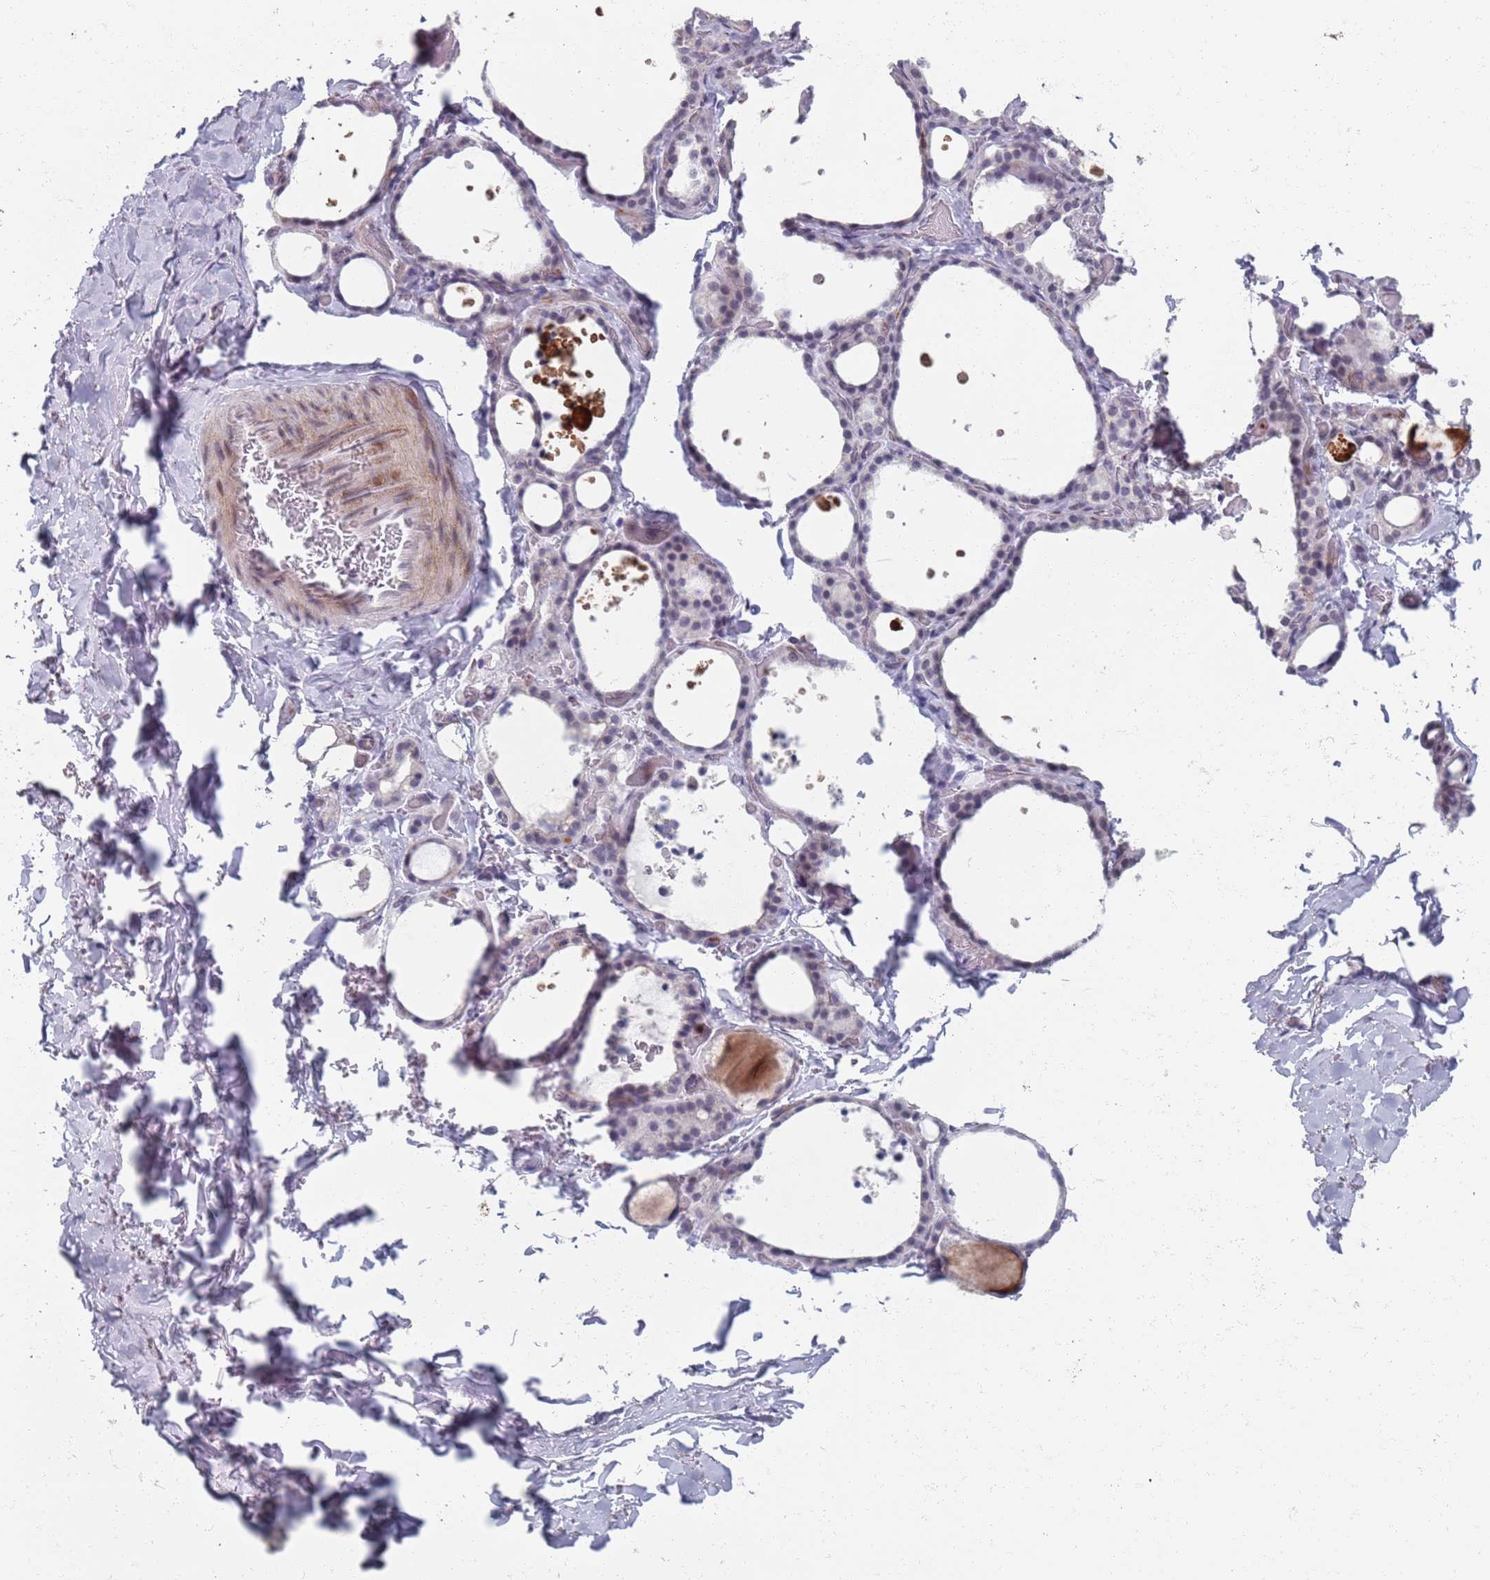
{"staining": {"intensity": "negative", "quantity": "none", "location": "none"}, "tissue": "thyroid gland", "cell_type": "Glandular cells", "image_type": "normal", "snomed": [{"axis": "morphology", "description": "Normal tissue, NOS"}, {"axis": "topography", "description": "Thyroid gland"}], "caption": "Immunohistochemical staining of benign human thyroid gland shows no significant expression in glandular cells. (IHC, brightfield microscopy, high magnification).", "gene": "SAMD1", "patient": {"sex": "female", "age": 44}}